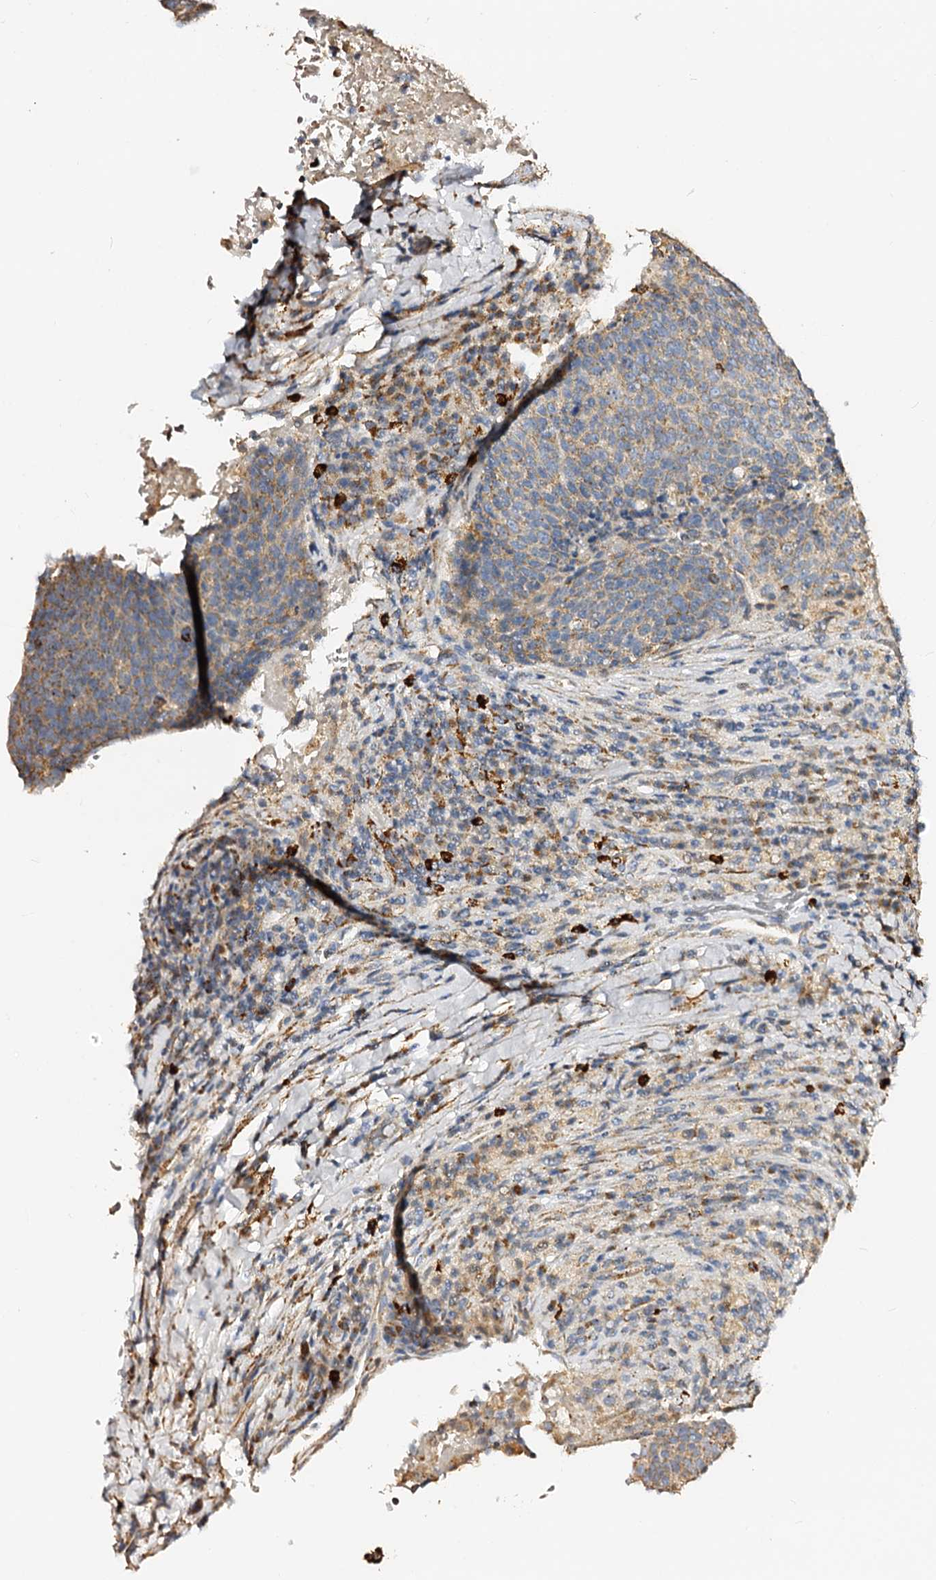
{"staining": {"intensity": "moderate", "quantity": "25%-75%", "location": "cytoplasmic/membranous"}, "tissue": "head and neck cancer", "cell_type": "Tumor cells", "image_type": "cancer", "snomed": [{"axis": "morphology", "description": "Squamous cell carcinoma, NOS"}, {"axis": "morphology", "description": "Squamous cell carcinoma, metastatic, NOS"}, {"axis": "topography", "description": "Lymph node"}, {"axis": "topography", "description": "Head-Neck"}], "caption": "Tumor cells display moderate cytoplasmic/membranous expression in approximately 25%-75% of cells in head and neck cancer (squamous cell carcinoma).", "gene": "MAOB", "patient": {"sex": "male", "age": 62}}